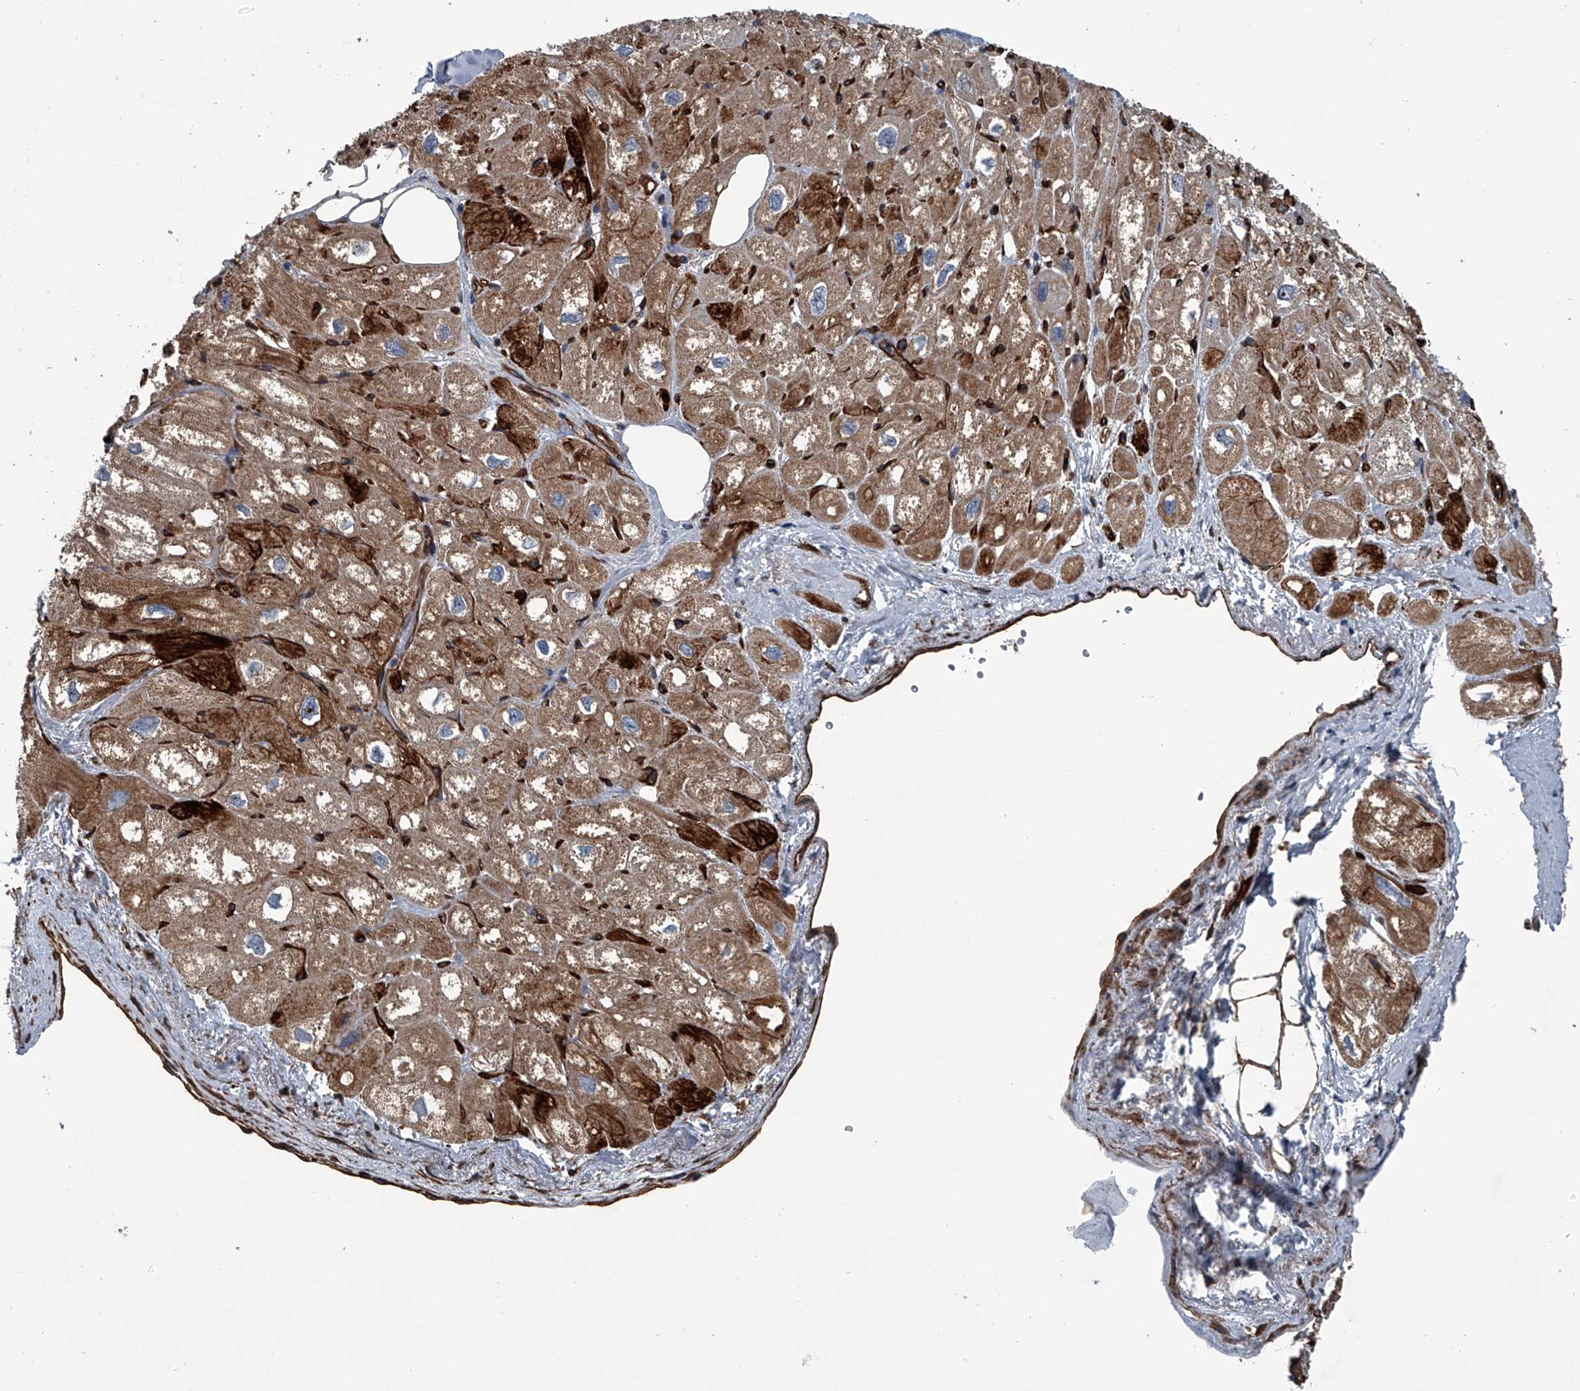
{"staining": {"intensity": "moderate", "quantity": ">75%", "location": "cytoplasmic/membranous"}, "tissue": "heart muscle", "cell_type": "Cardiomyocytes", "image_type": "normal", "snomed": [{"axis": "morphology", "description": "Normal tissue, NOS"}, {"axis": "topography", "description": "Heart"}], "caption": "A medium amount of moderate cytoplasmic/membranous positivity is seen in about >75% of cardiomyocytes in unremarkable heart muscle.", "gene": "LDLRAD2", "patient": {"sex": "male", "age": 50}}